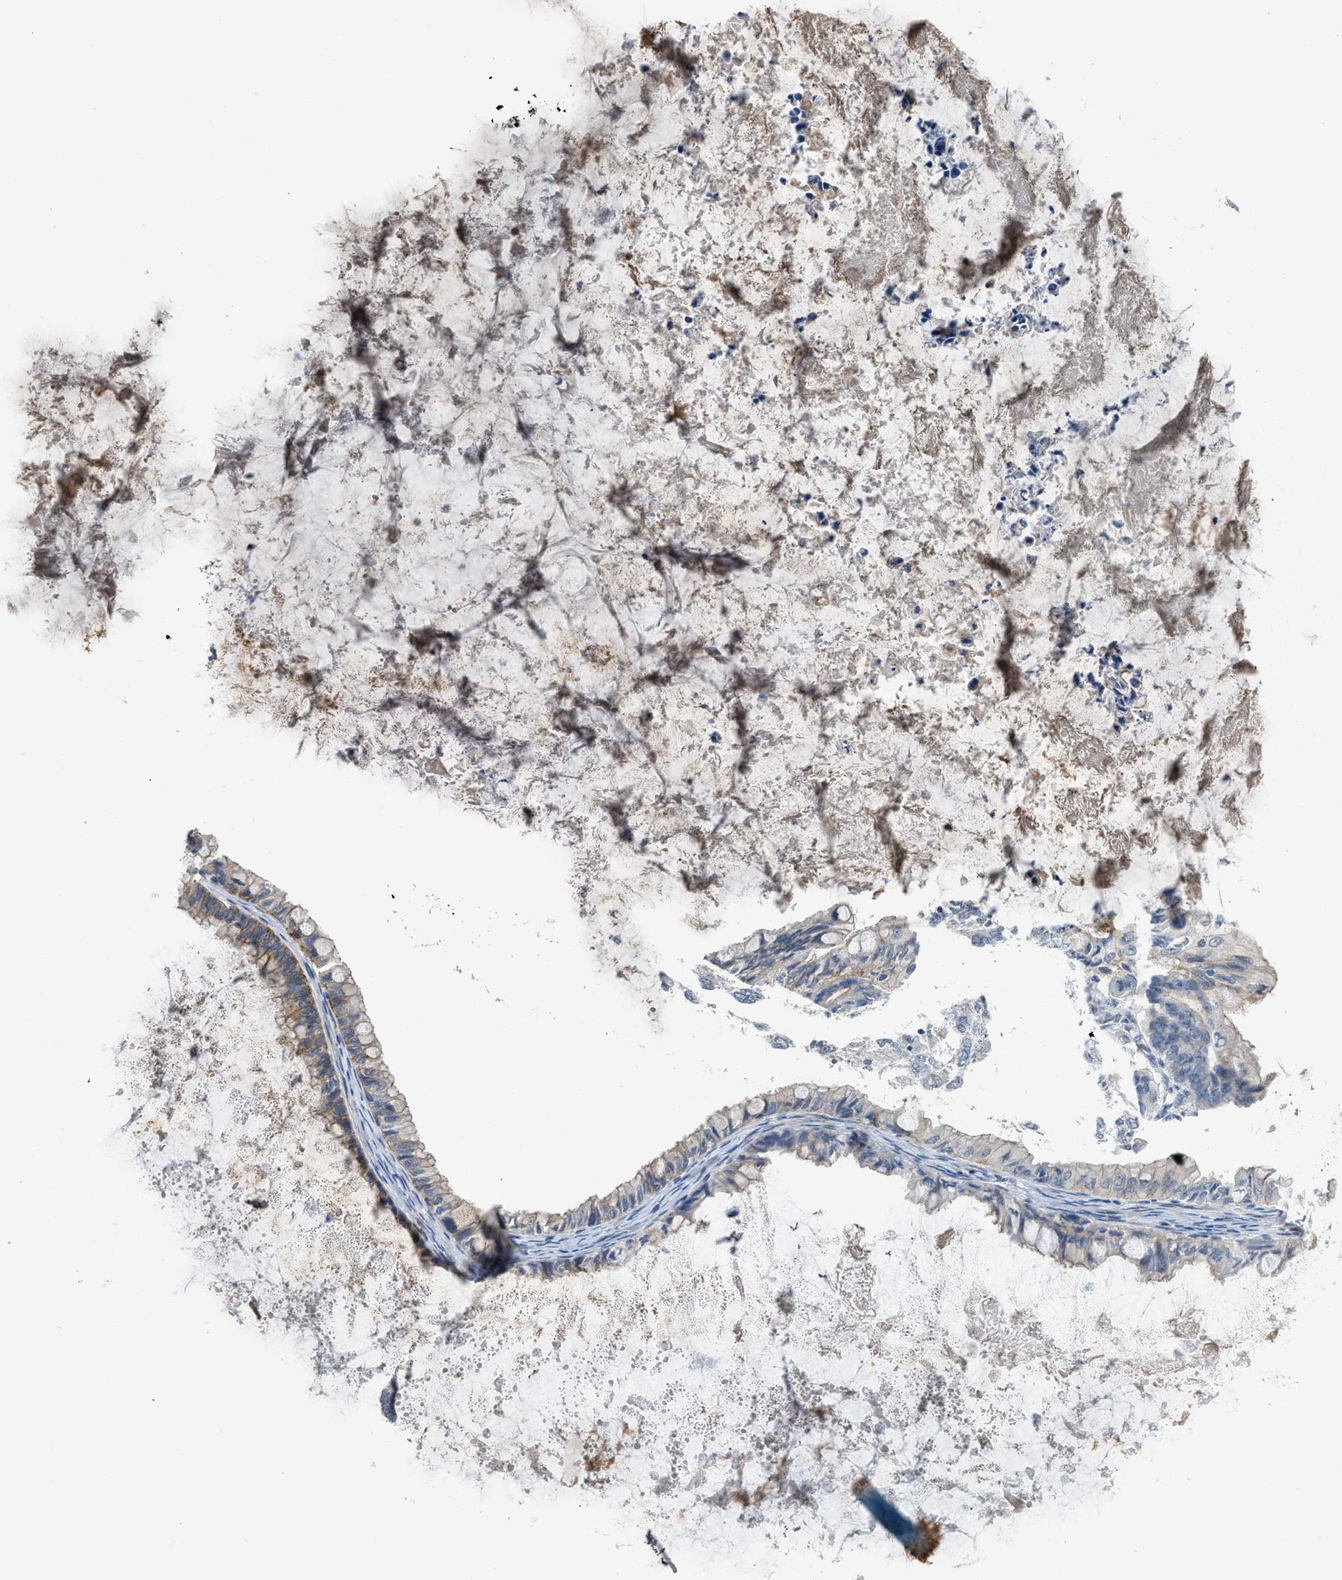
{"staining": {"intensity": "weak", "quantity": "<25%", "location": "cytoplasmic/membranous"}, "tissue": "ovarian cancer", "cell_type": "Tumor cells", "image_type": "cancer", "snomed": [{"axis": "morphology", "description": "Cystadenocarcinoma, mucinous, NOS"}, {"axis": "topography", "description": "Ovary"}], "caption": "Immunohistochemical staining of human ovarian cancer (mucinous cystadenocarcinoma) shows no significant positivity in tumor cells.", "gene": "TMEM154", "patient": {"sex": "female", "age": 80}}